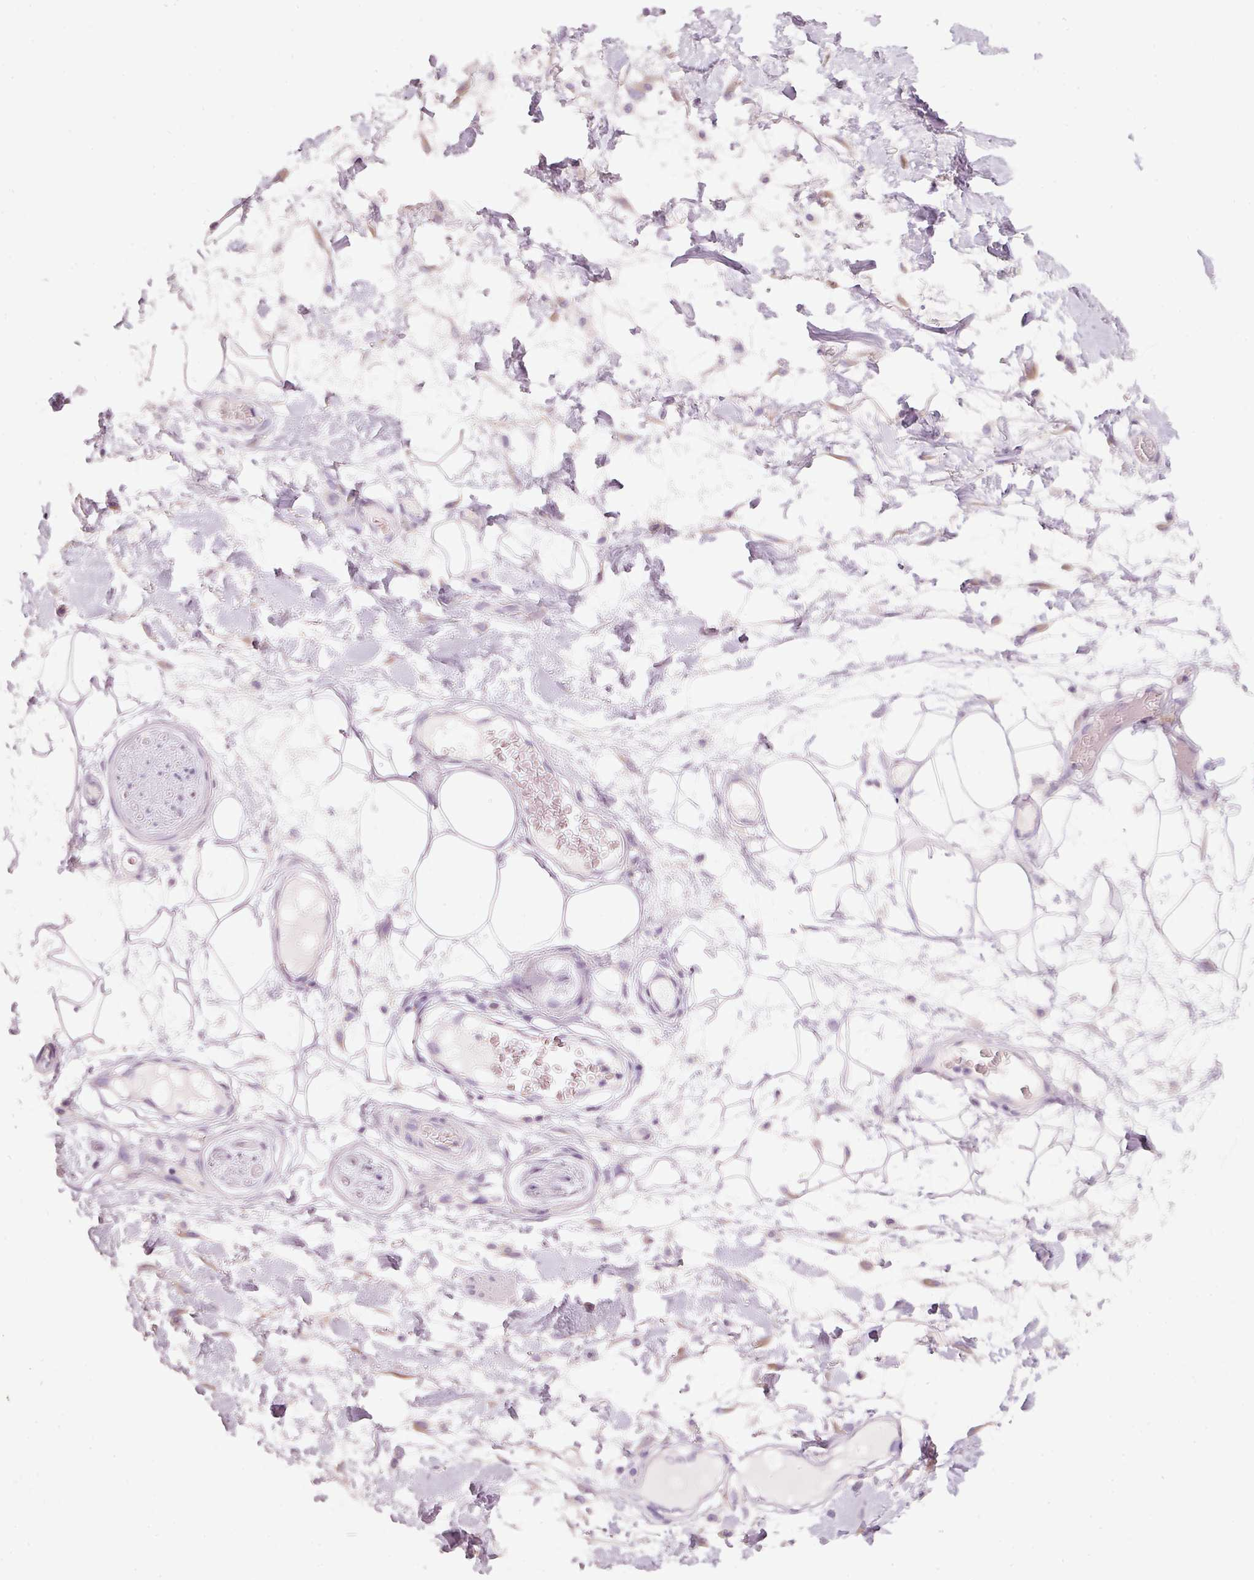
{"staining": {"intensity": "negative", "quantity": "none", "location": "none"}, "tissue": "adipose tissue", "cell_type": "Adipocytes", "image_type": "normal", "snomed": [{"axis": "morphology", "description": "Normal tissue, NOS"}, {"axis": "topography", "description": "Vulva"}, {"axis": "topography", "description": "Peripheral nerve tissue"}], "caption": "Protein analysis of normal adipose tissue reveals no significant expression in adipocytes.", "gene": "PDXDC1", "patient": {"sex": "female", "age": 68}}